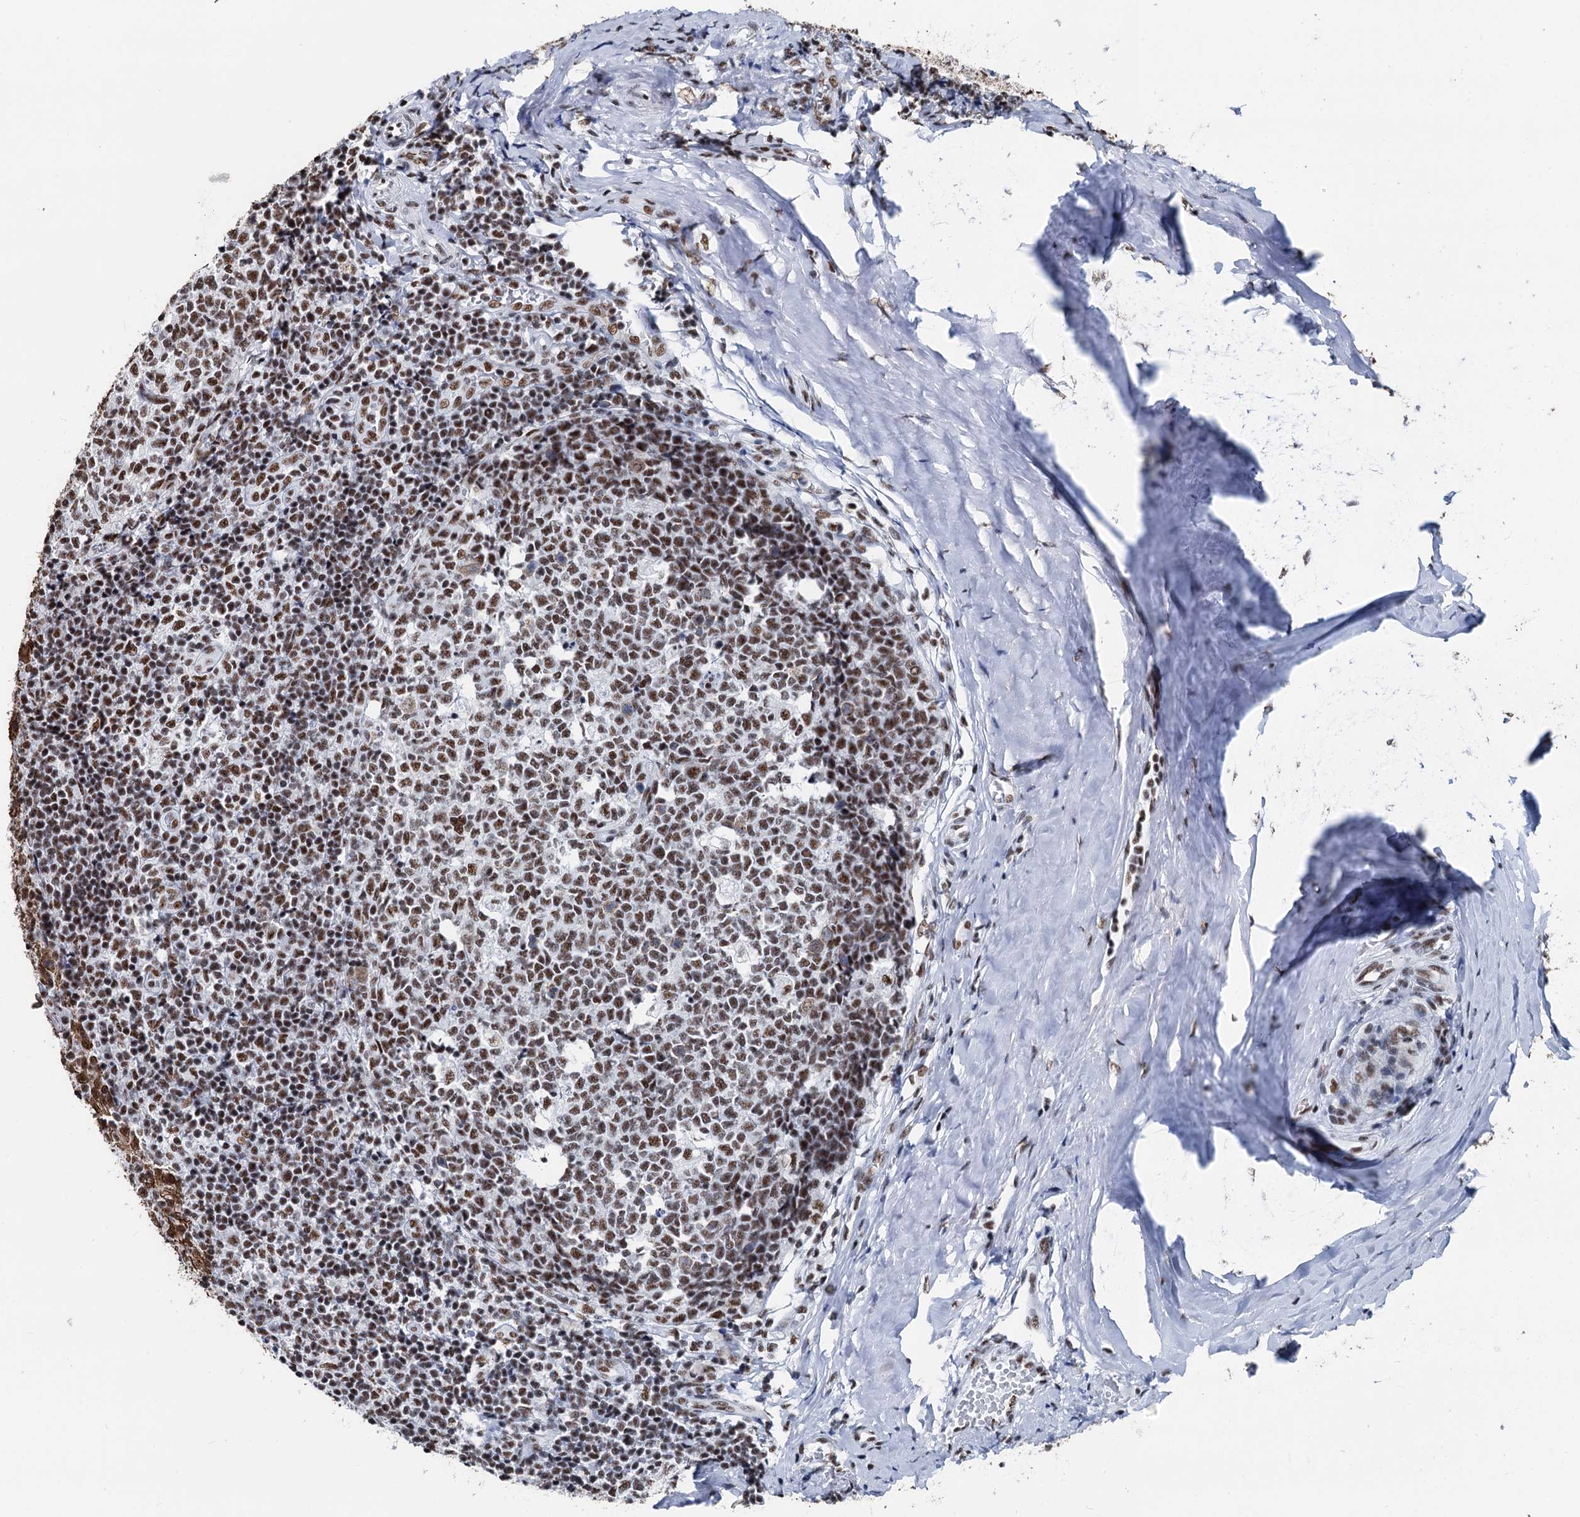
{"staining": {"intensity": "moderate", "quantity": ">75%", "location": "nuclear"}, "tissue": "tonsil", "cell_type": "Germinal center cells", "image_type": "normal", "snomed": [{"axis": "morphology", "description": "Normal tissue, NOS"}, {"axis": "topography", "description": "Tonsil"}], "caption": "Immunohistochemical staining of unremarkable human tonsil demonstrates medium levels of moderate nuclear expression in about >75% of germinal center cells.", "gene": "DDX23", "patient": {"sex": "female", "age": 19}}